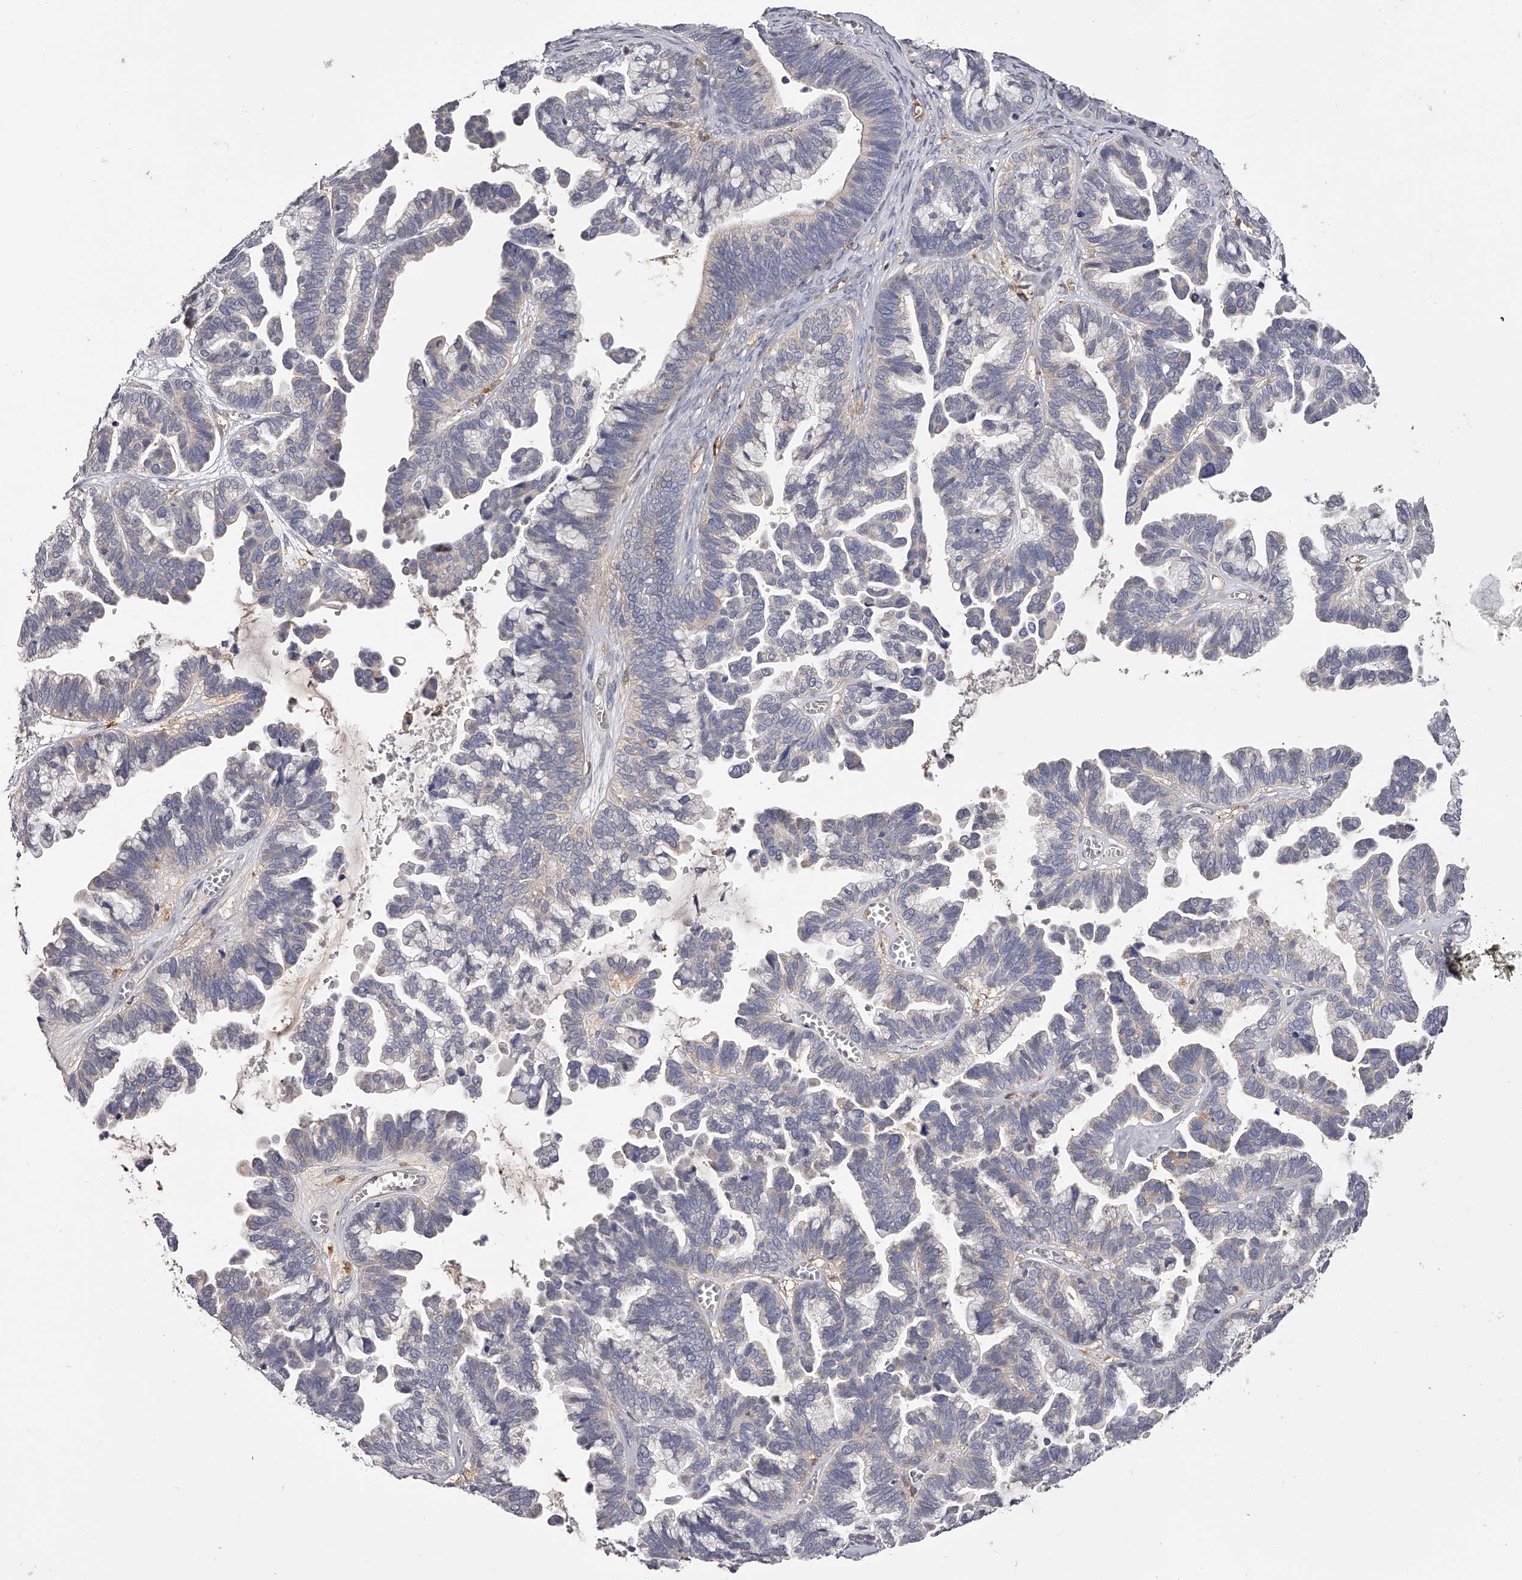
{"staining": {"intensity": "weak", "quantity": "<25%", "location": "cytoplasmic/membranous"}, "tissue": "ovarian cancer", "cell_type": "Tumor cells", "image_type": "cancer", "snomed": [{"axis": "morphology", "description": "Cystadenocarcinoma, serous, NOS"}, {"axis": "topography", "description": "Ovary"}], "caption": "The image exhibits no significant staining in tumor cells of ovarian serous cystadenocarcinoma.", "gene": "LAP3", "patient": {"sex": "female", "age": 56}}